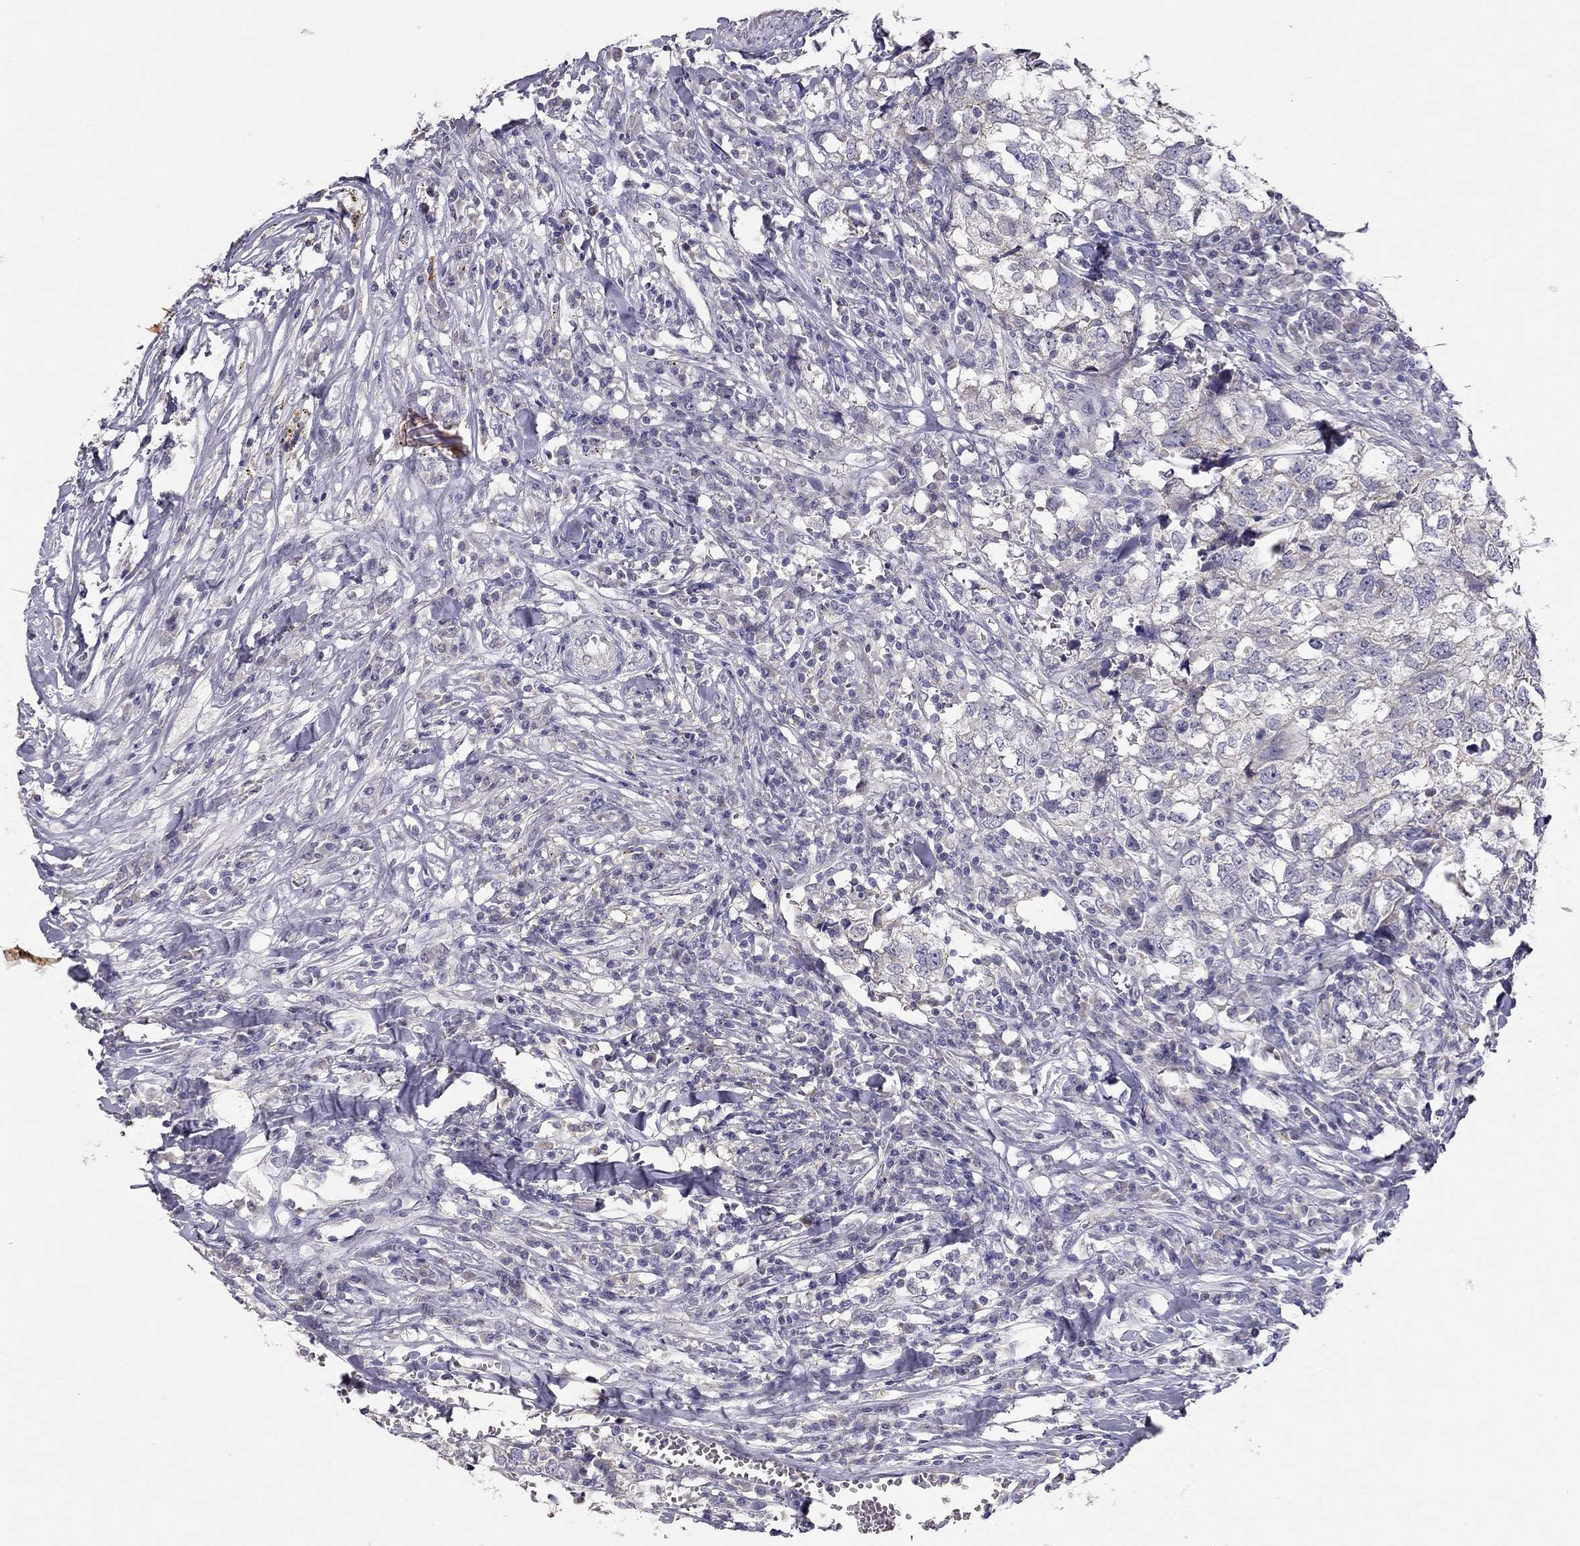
{"staining": {"intensity": "negative", "quantity": "none", "location": "none"}, "tissue": "breast cancer", "cell_type": "Tumor cells", "image_type": "cancer", "snomed": [{"axis": "morphology", "description": "Duct carcinoma"}, {"axis": "topography", "description": "Breast"}], "caption": "Tumor cells show no significant expression in breast cancer.", "gene": "SCARB1", "patient": {"sex": "female", "age": 30}}